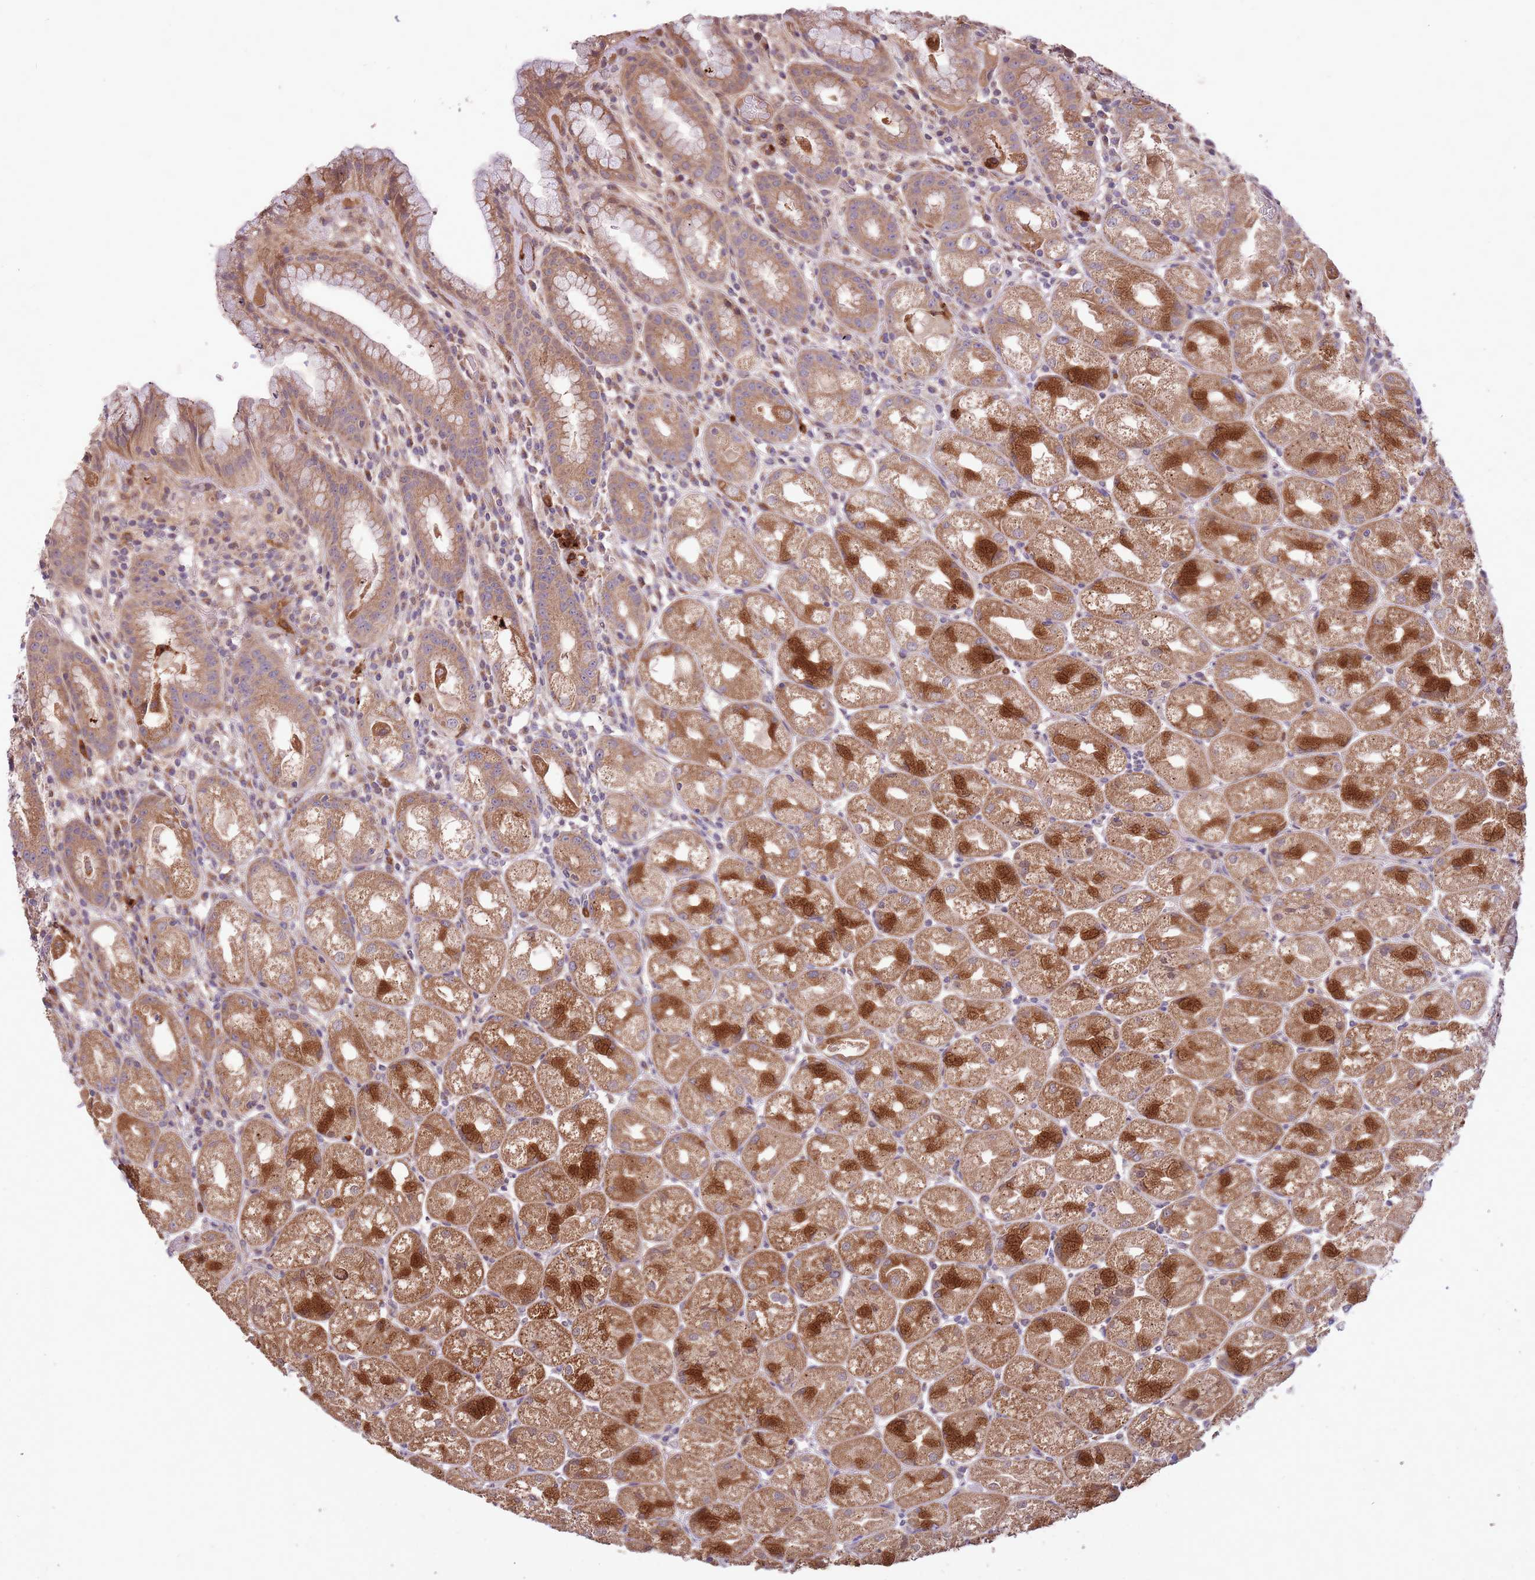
{"staining": {"intensity": "strong", "quantity": ">75%", "location": "cytoplasmic/membranous"}, "tissue": "stomach", "cell_type": "Glandular cells", "image_type": "normal", "snomed": [{"axis": "morphology", "description": "Normal tissue, NOS"}, {"axis": "topography", "description": "Stomach, upper"}], "caption": "Immunohistochemical staining of unremarkable human stomach reveals >75% levels of strong cytoplasmic/membranous protein expression in about >75% of glandular cells.", "gene": "IGF2BP2", "patient": {"sex": "male", "age": 52}}